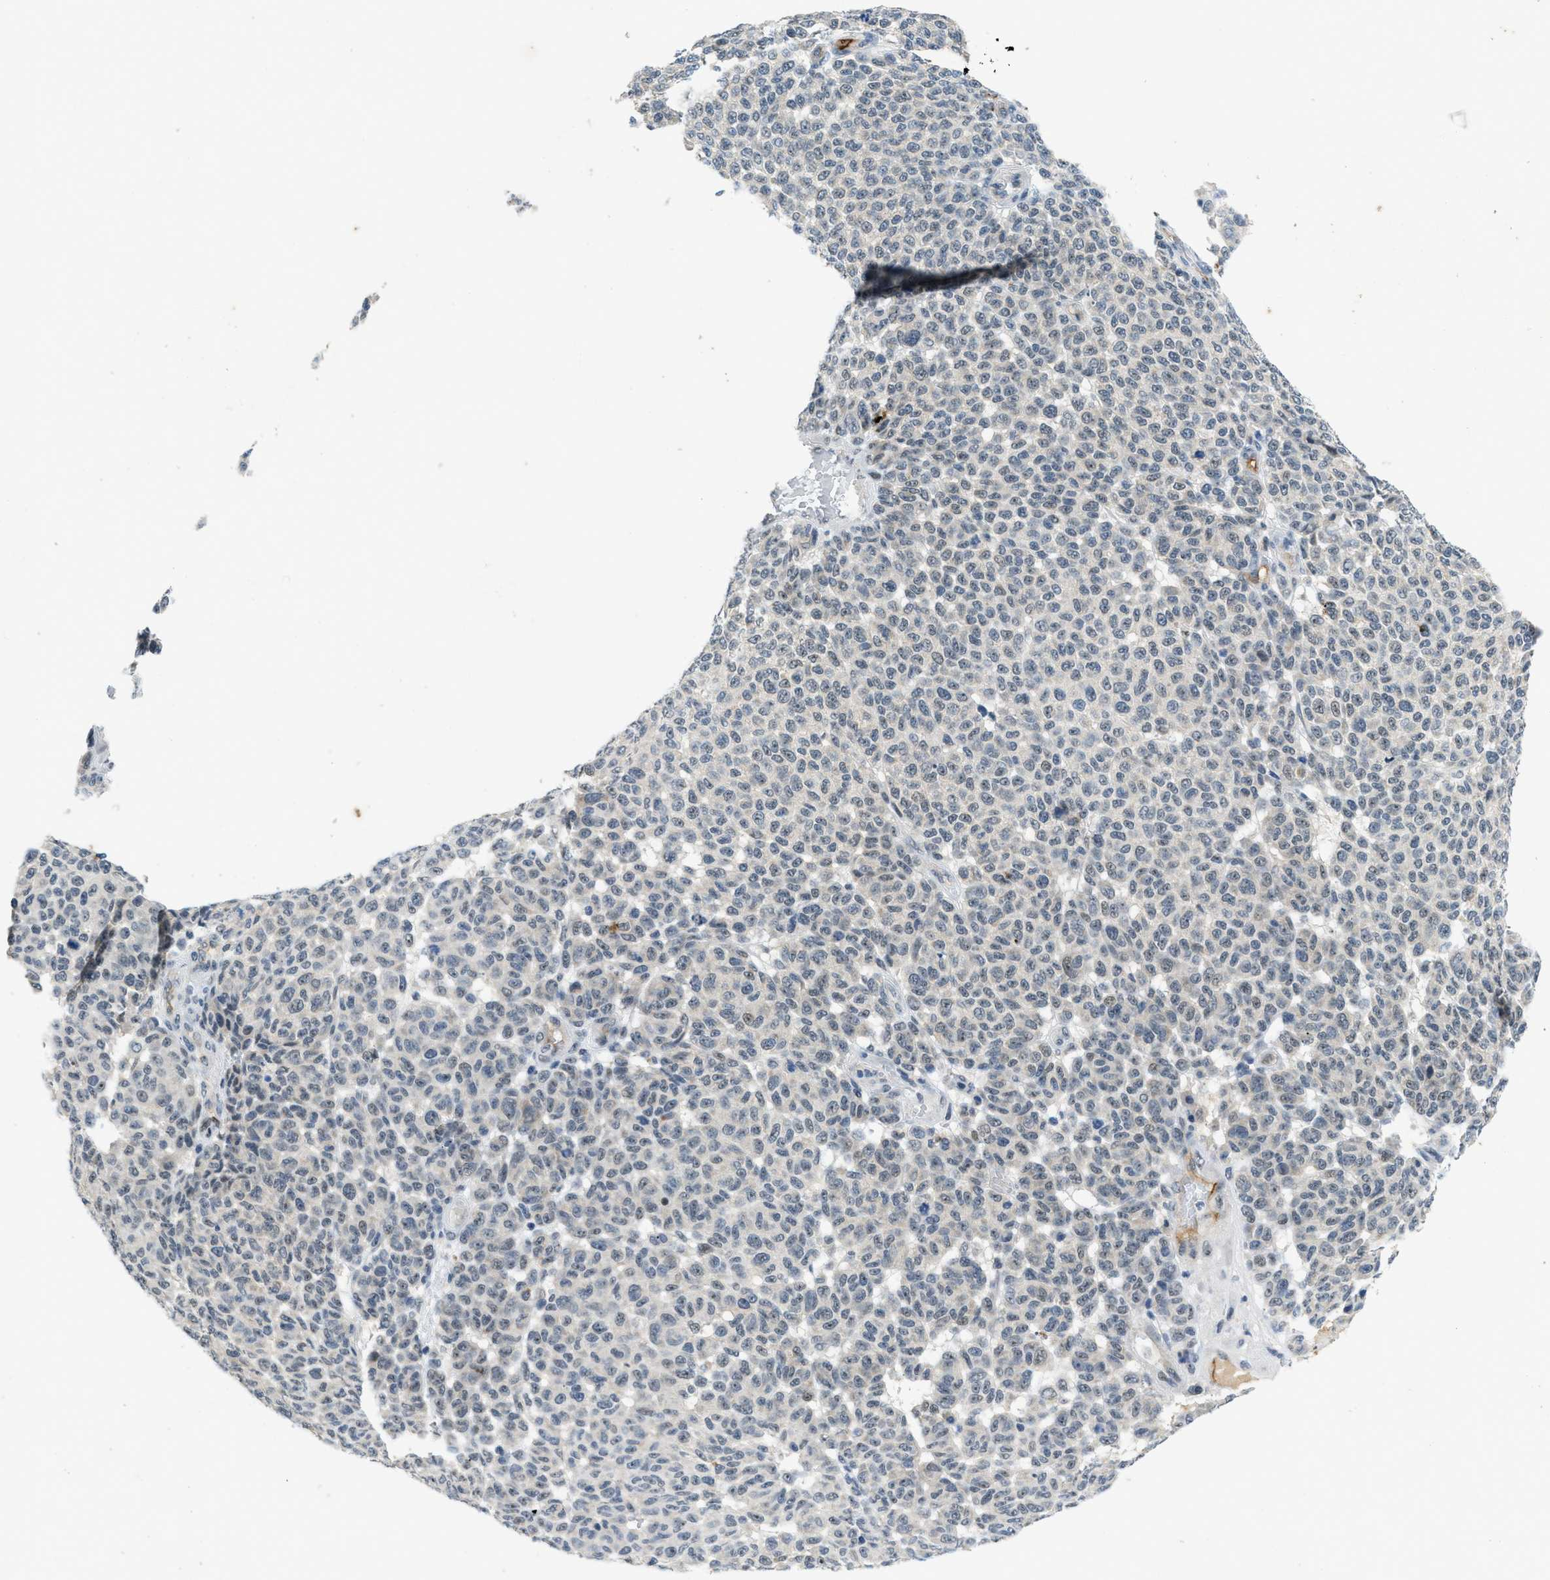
{"staining": {"intensity": "negative", "quantity": "none", "location": "none"}, "tissue": "melanoma", "cell_type": "Tumor cells", "image_type": "cancer", "snomed": [{"axis": "morphology", "description": "Malignant melanoma, NOS"}, {"axis": "topography", "description": "Skin"}], "caption": "This photomicrograph is of melanoma stained with immunohistochemistry (IHC) to label a protein in brown with the nuclei are counter-stained blue. There is no expression in tumor cells.", "gene": "SLCO2A1", "patient": {"sex": "male", "age": 59}}